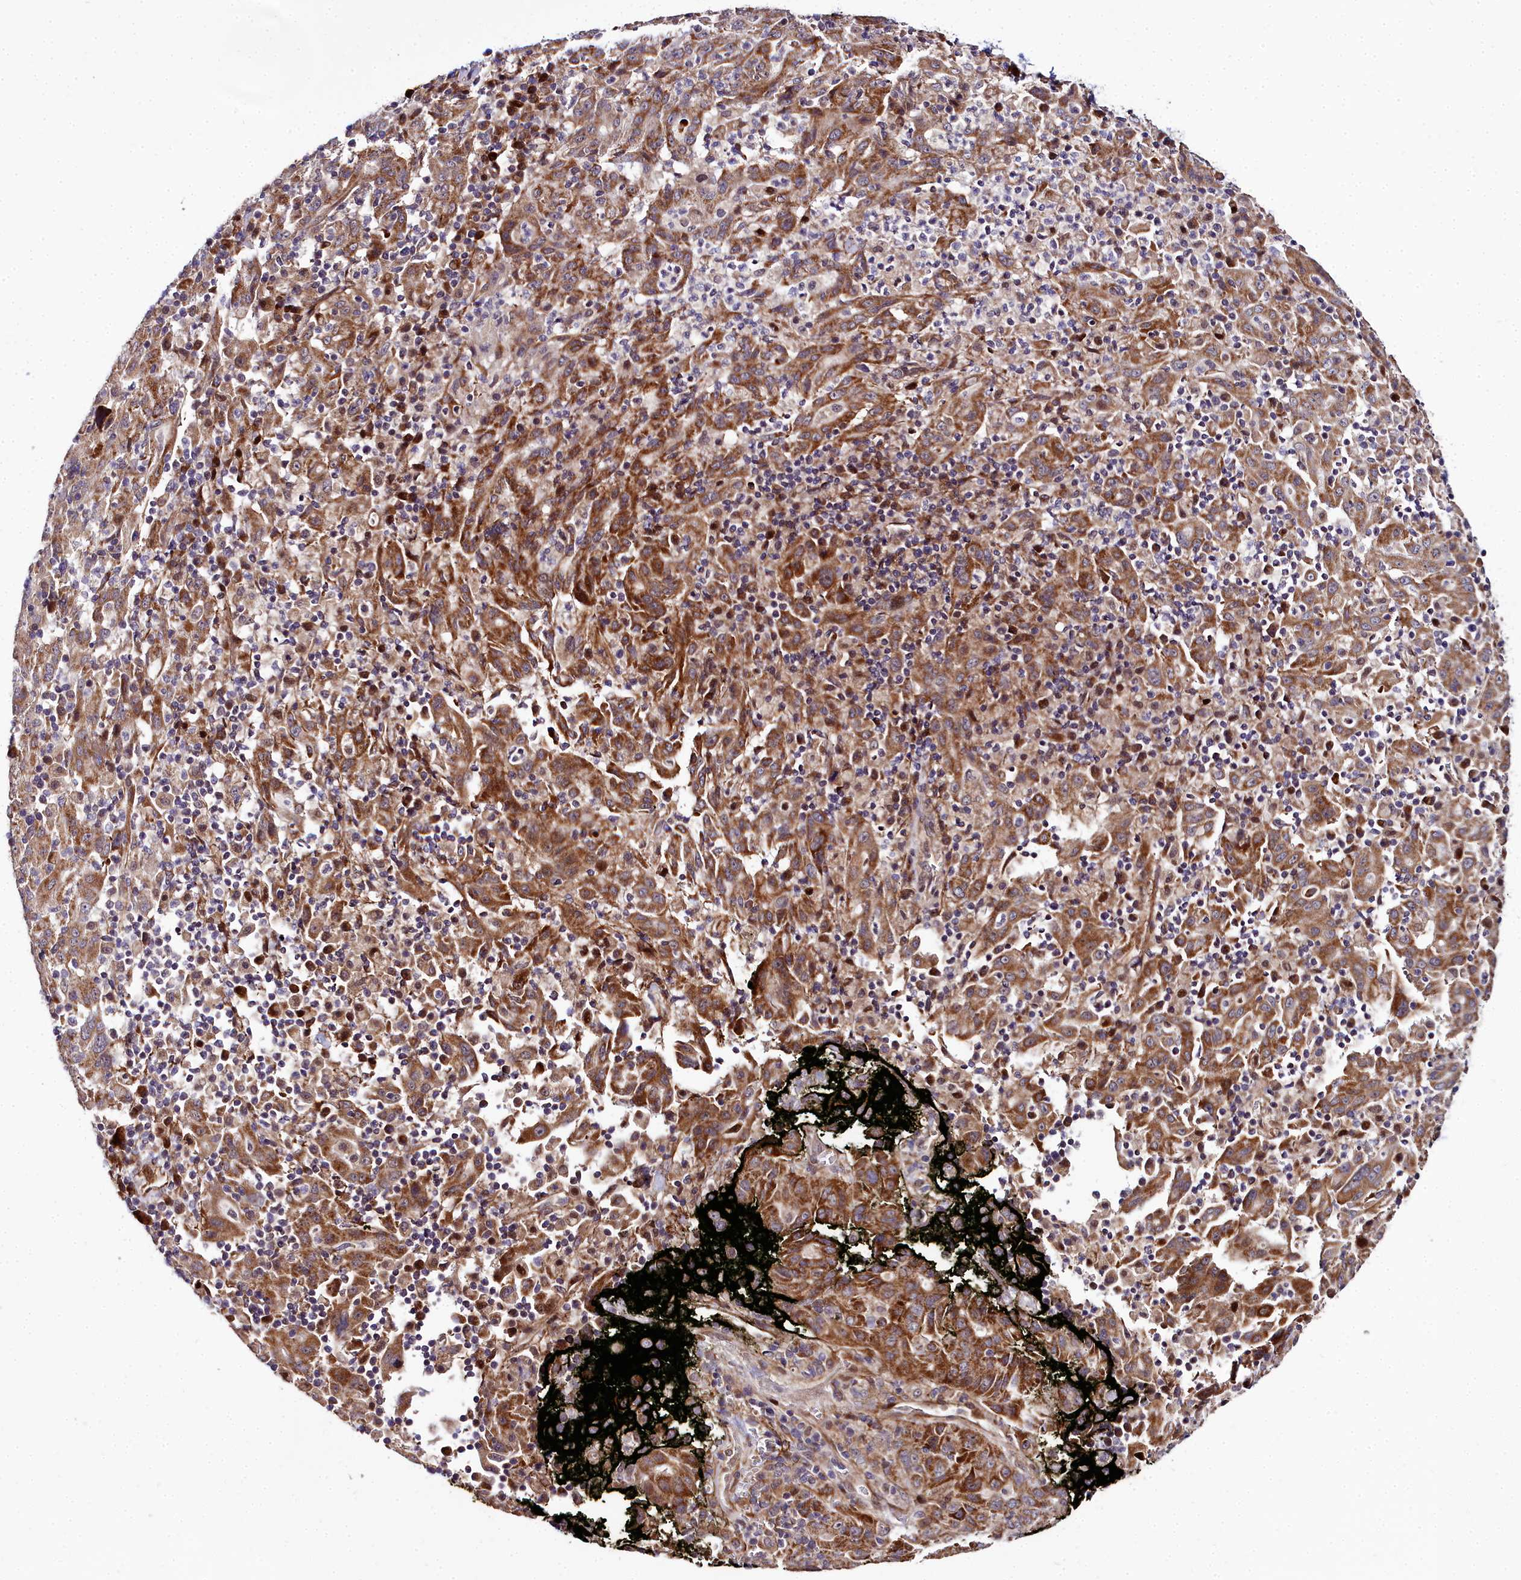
{"staining": {"intensity": "strong", "quantity": ">75%", "location": "cytoplasmic/membranous"}, "tissue": "pancreatic cancer", "cell_type": "Tumor cells", "image_type": "cancer", "snomed": [{"axis": "morphology", "description": "Adenocarcinoma, NOS"}, {"axis": "topography", "description": "Pancreas"}], "caption": "Strong cytoplasmic/membranous expression is identified in approximately >75% of tumor cells in pancreatic adenocarcinoma. Nuclei are stained in blue.", "gene": "MRPS11", "patient": {"sex": "male", "age": 63}}